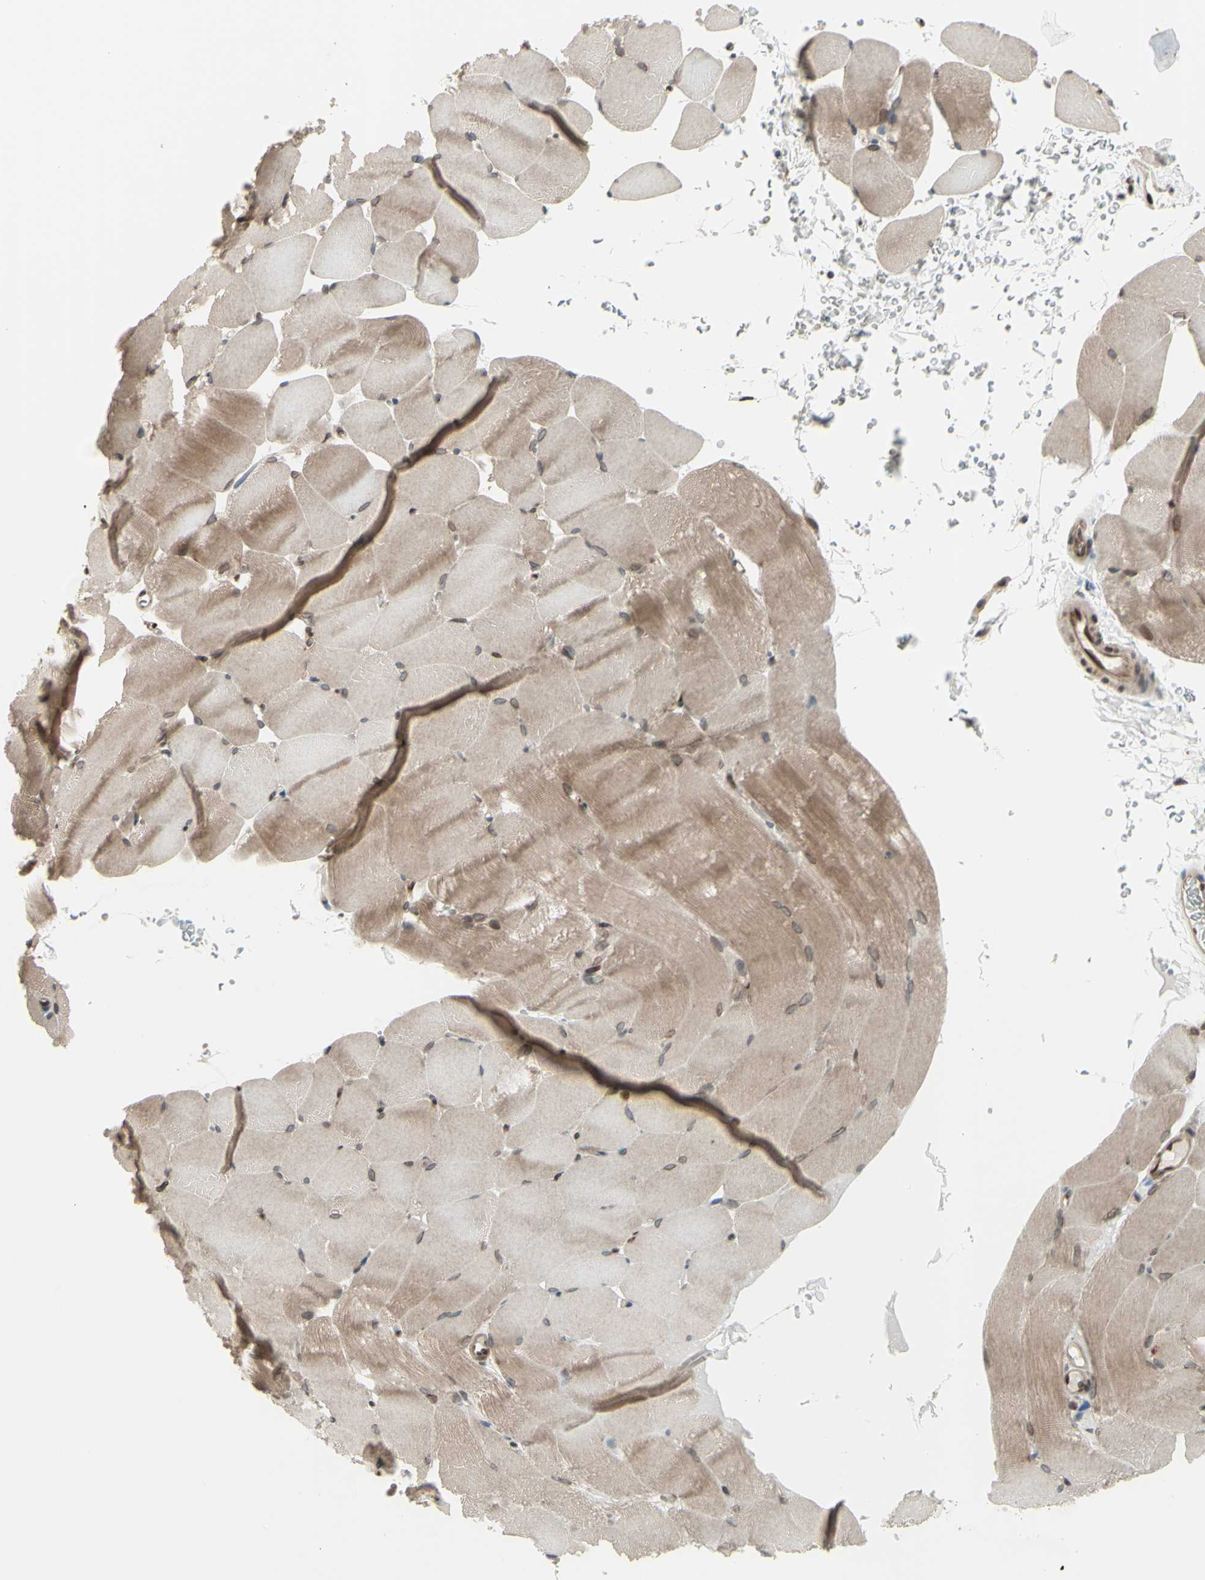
{"staining": {"intensity": "weak", "quantity": "25%-75%", "location": "cytoplasmic/membranous"}, "tissue": "skeletal muscle", "cell_type": "Myocytes", "image_type": "normal", "snomed": [{"axis": "morphology", "description": "Normal tissue, NOS"}, {"axis": "topography", "description": "Skeletal muscle"}, {"axis": "topography", "description": "Parathyroid gland"}], "caption": "Immunohistochemical staining of unremarkable skeletal muscle shows low levels of weak cytoplasmic/membranous staining in approximately 25%-75% of myocytes.", "gene": "MLF2", "patient": {"sex": "female", "age": 37}}